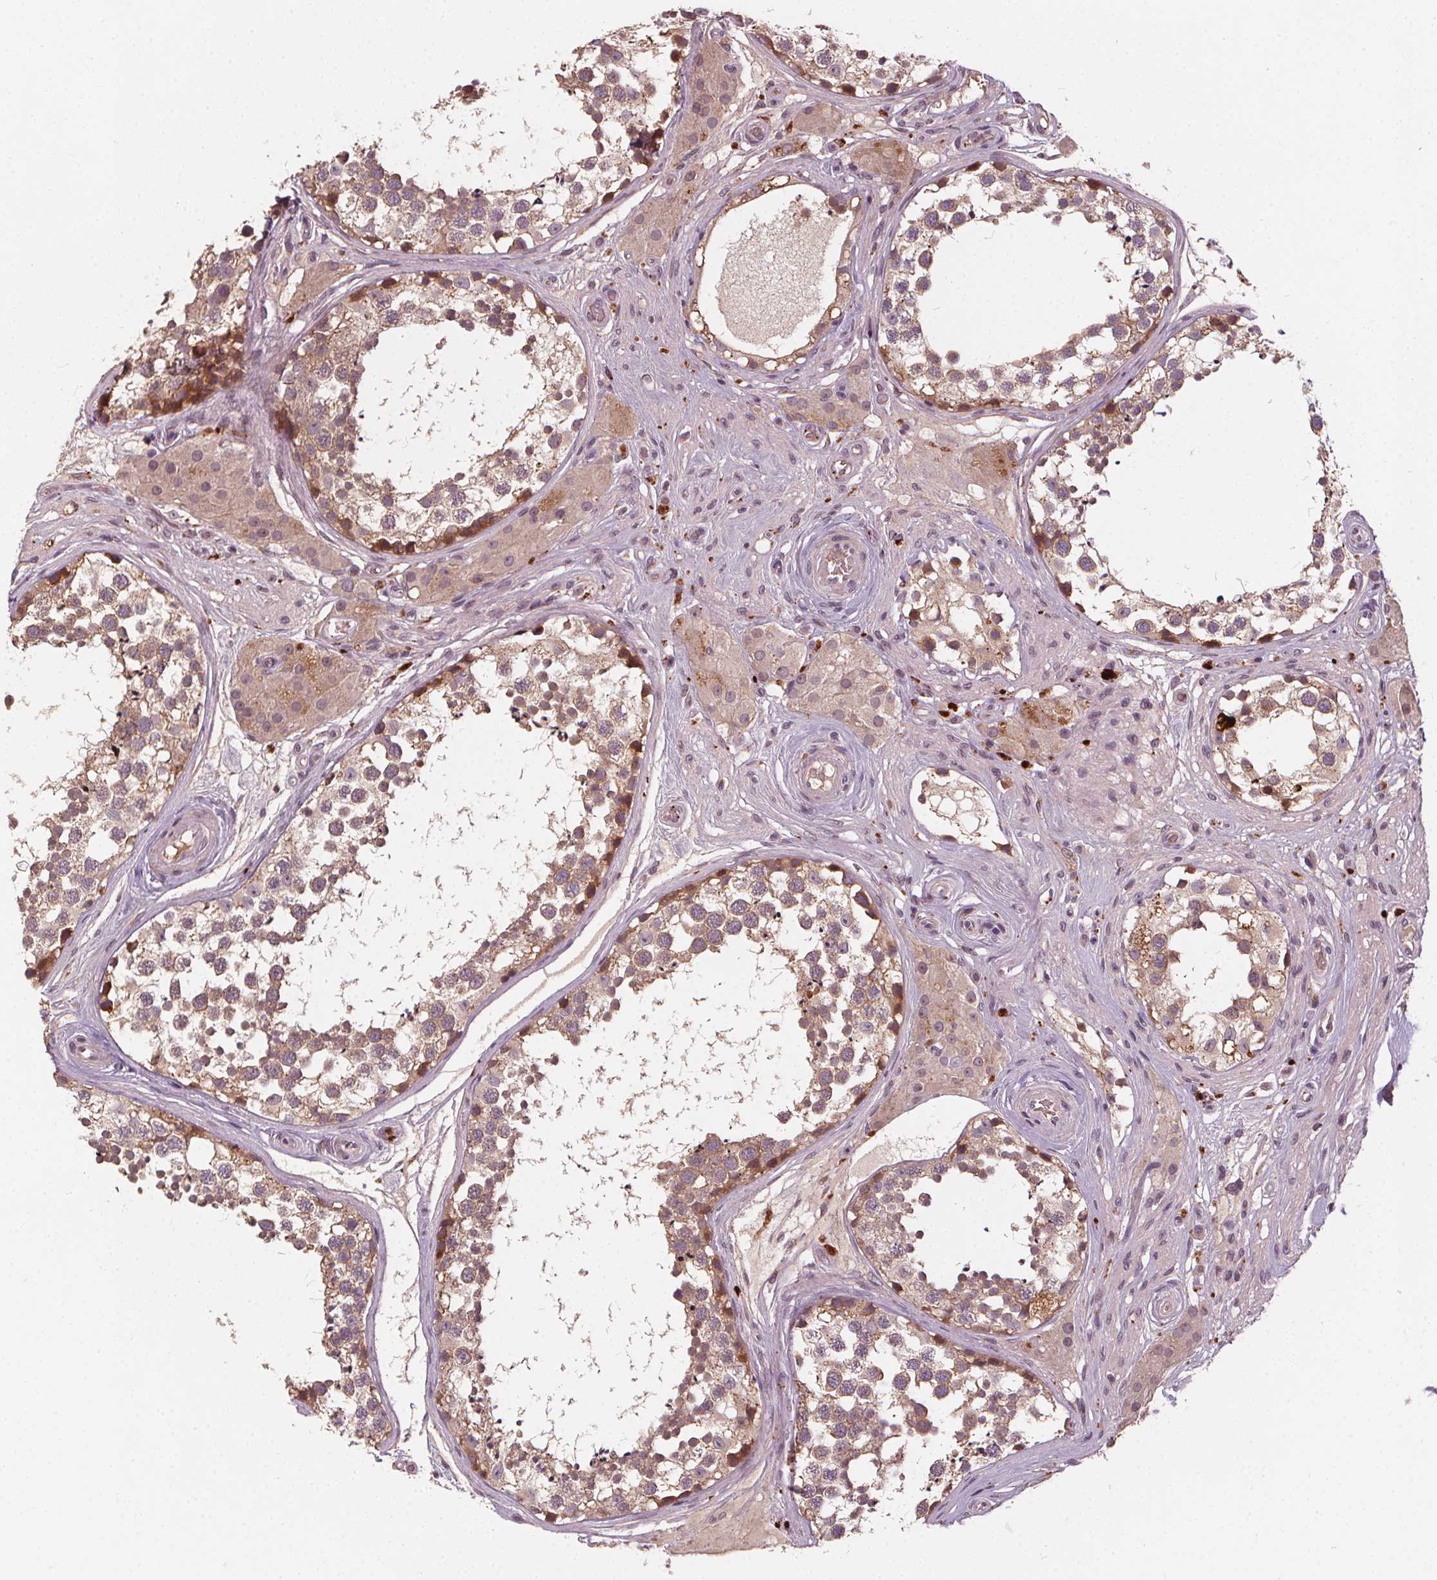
{"staining": {"intensity": "moderate", "quantity": "<25%", "location": "cytoplasmic/membranous"}, "tissue": "testis", "cell_type": "Cells in seminiferous ducts", "image_type": "normal", "snomed": [{"axis": "morphology", "description": "Normal tissue, NOS"}, {"axis": "morphology", "description": "Seminoma, NOS"}, {"axis": "topography", "description": "Testis"}], "caption": "DAB immunohistochemical staining of unremarkable testis reveals moderate cytoplasmic/membranous protein staining in about <25% of cells in seminiferous ducts. (Brightfield microscopy of DAB IHC at high magnification).", "gene": "IPO13", "patient": {"sex": "male", "age": 65}}